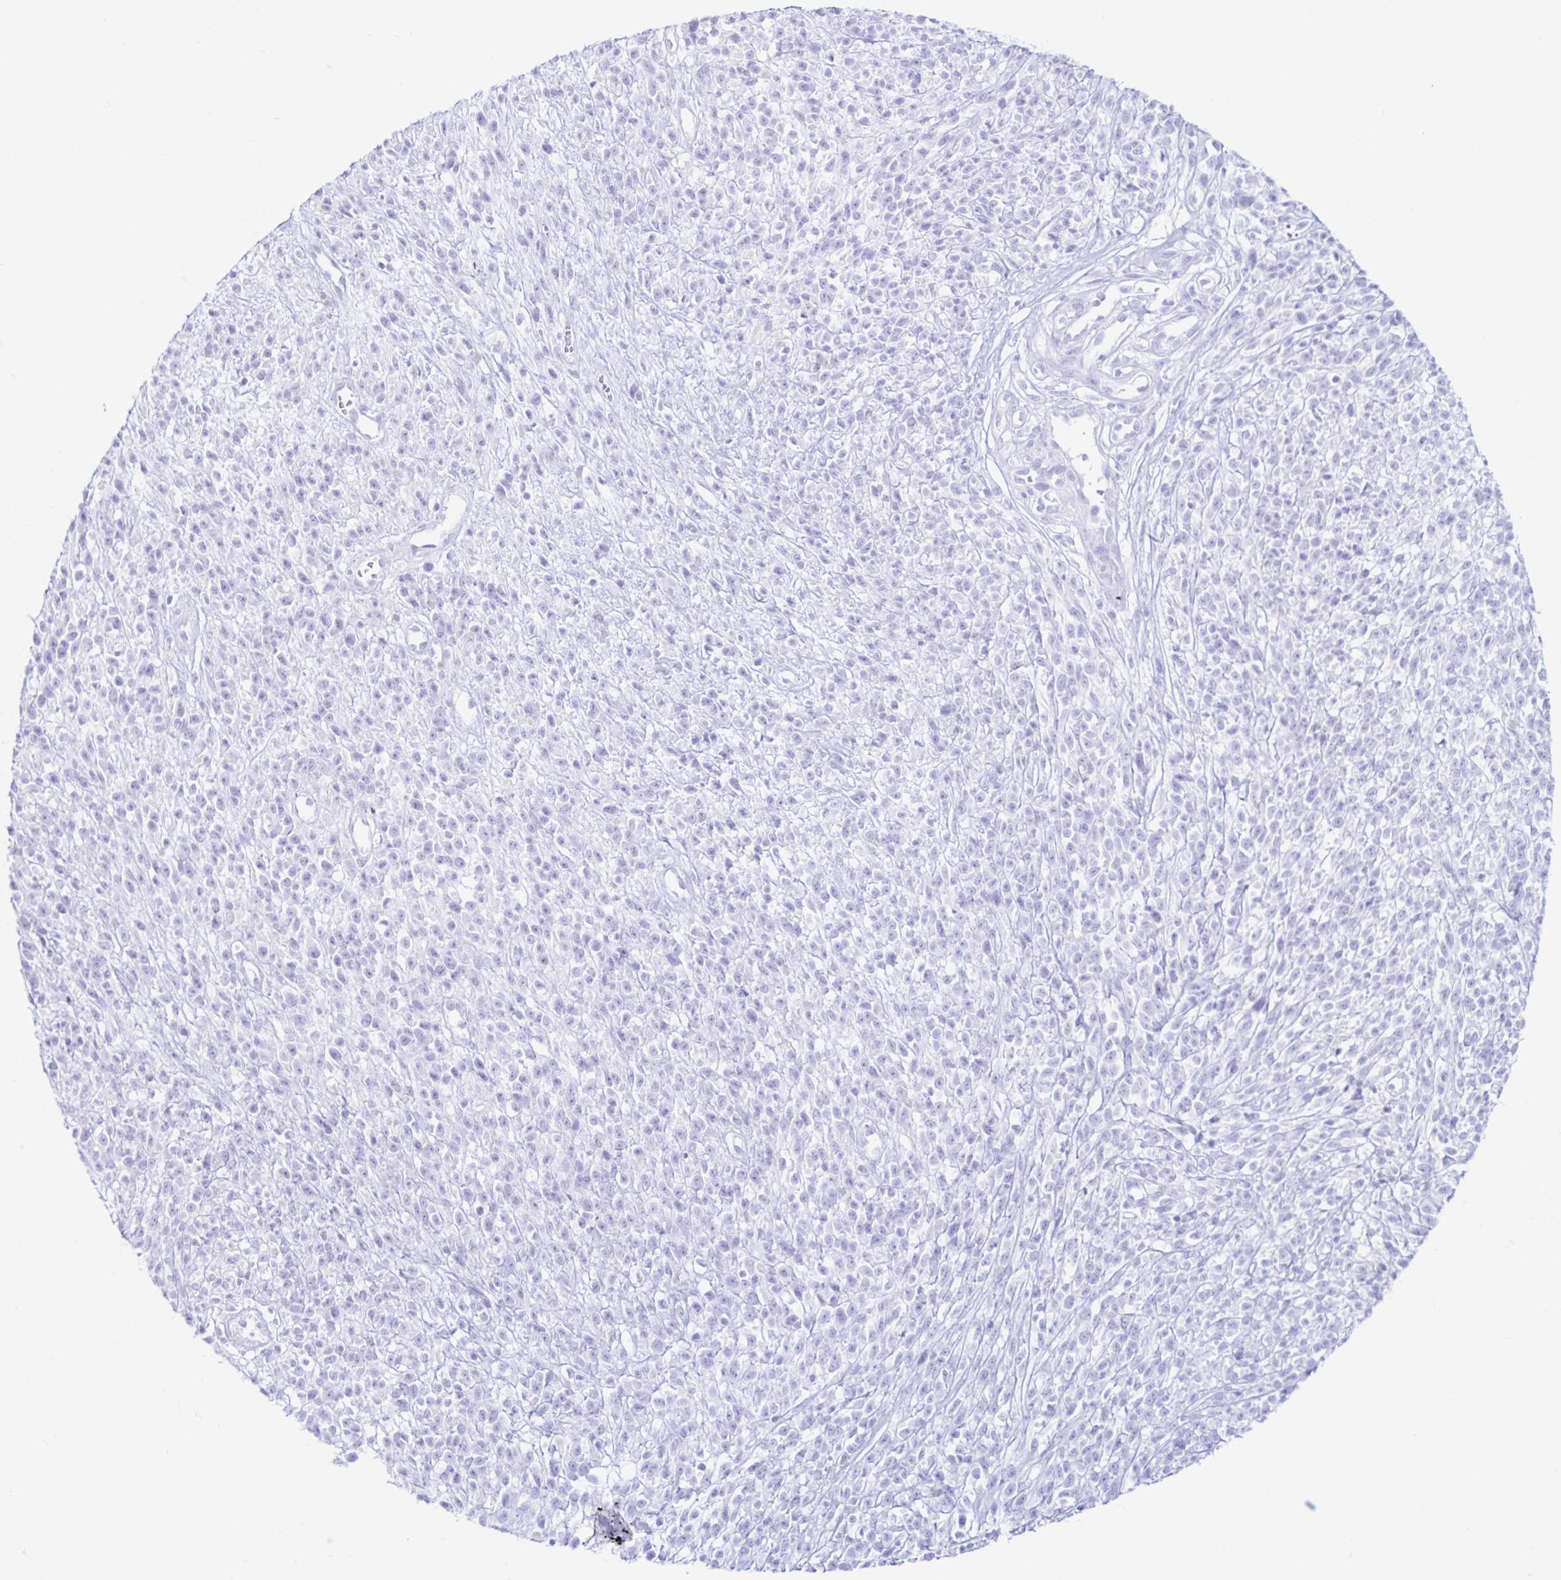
{"staining": {"intensity": "negative", "quantity": "none", "location": "none"}, "tissue": "melanoma", "cell_type": "Tumor cells", "image_type": "cancer", "snomed": [{"axis": "morphology", "description": "Malignant melanoma, NOS"}, {"axis": "topography", "description": "Skin"}, {"axis": "topography", "description": "Skin of trunk"}], "caption": "Protein analysis of melanoma displays no significant expression in tumor cells. (DAB (3,3'-diaminobenzidine) IHC with hematoxylin counter stain).", "gene": "BEST1", "patient": {"sex": "male", "age": 74}}